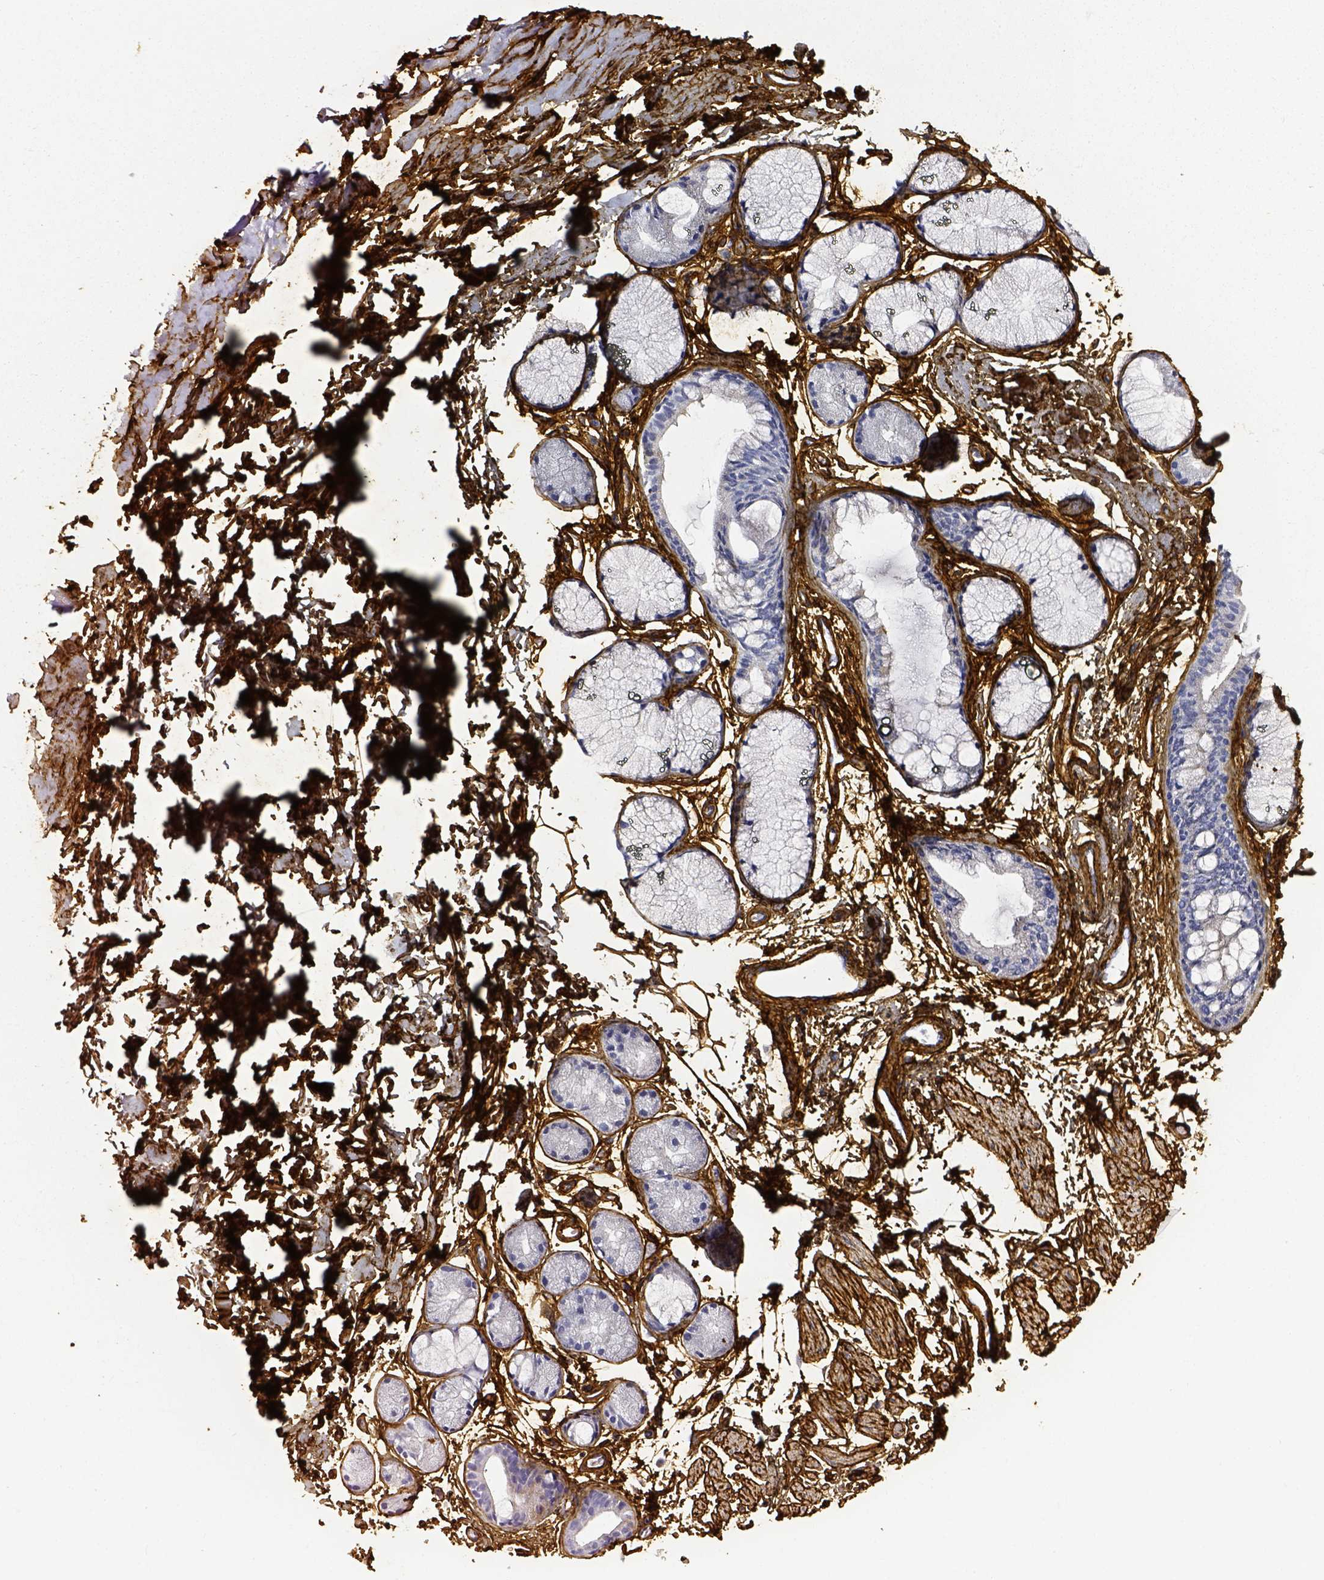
{"staining": {"intensity": "strong", "quantity": ">75%", "location": "cytoplasmic/membranous"}, "tissue": "adipose tissue", "cell_type": "Adipocytes", "image_type": "normal", "snomed": [{"axis": "morphology", "description": "Normal tissue, NOS"}, {"axis": "topography", "description": "Cartilage tissue"}, {"axis": "topography", "description": "Bronchus"}], "caption": "High-power microscopy captured an IHC micrograph of unremarkable adipose tissue, revealing strong cytoplasmic/membranous expression in approximately >75% of adipocytes. Using DAB (3,3'-diaminobenzidine) (brown) and hematoxylin (blue) stains, captured at high magnification using brightfield microscopy.", "gene": "COL6A2", "patient": {"sex": "female", "age": 79}}